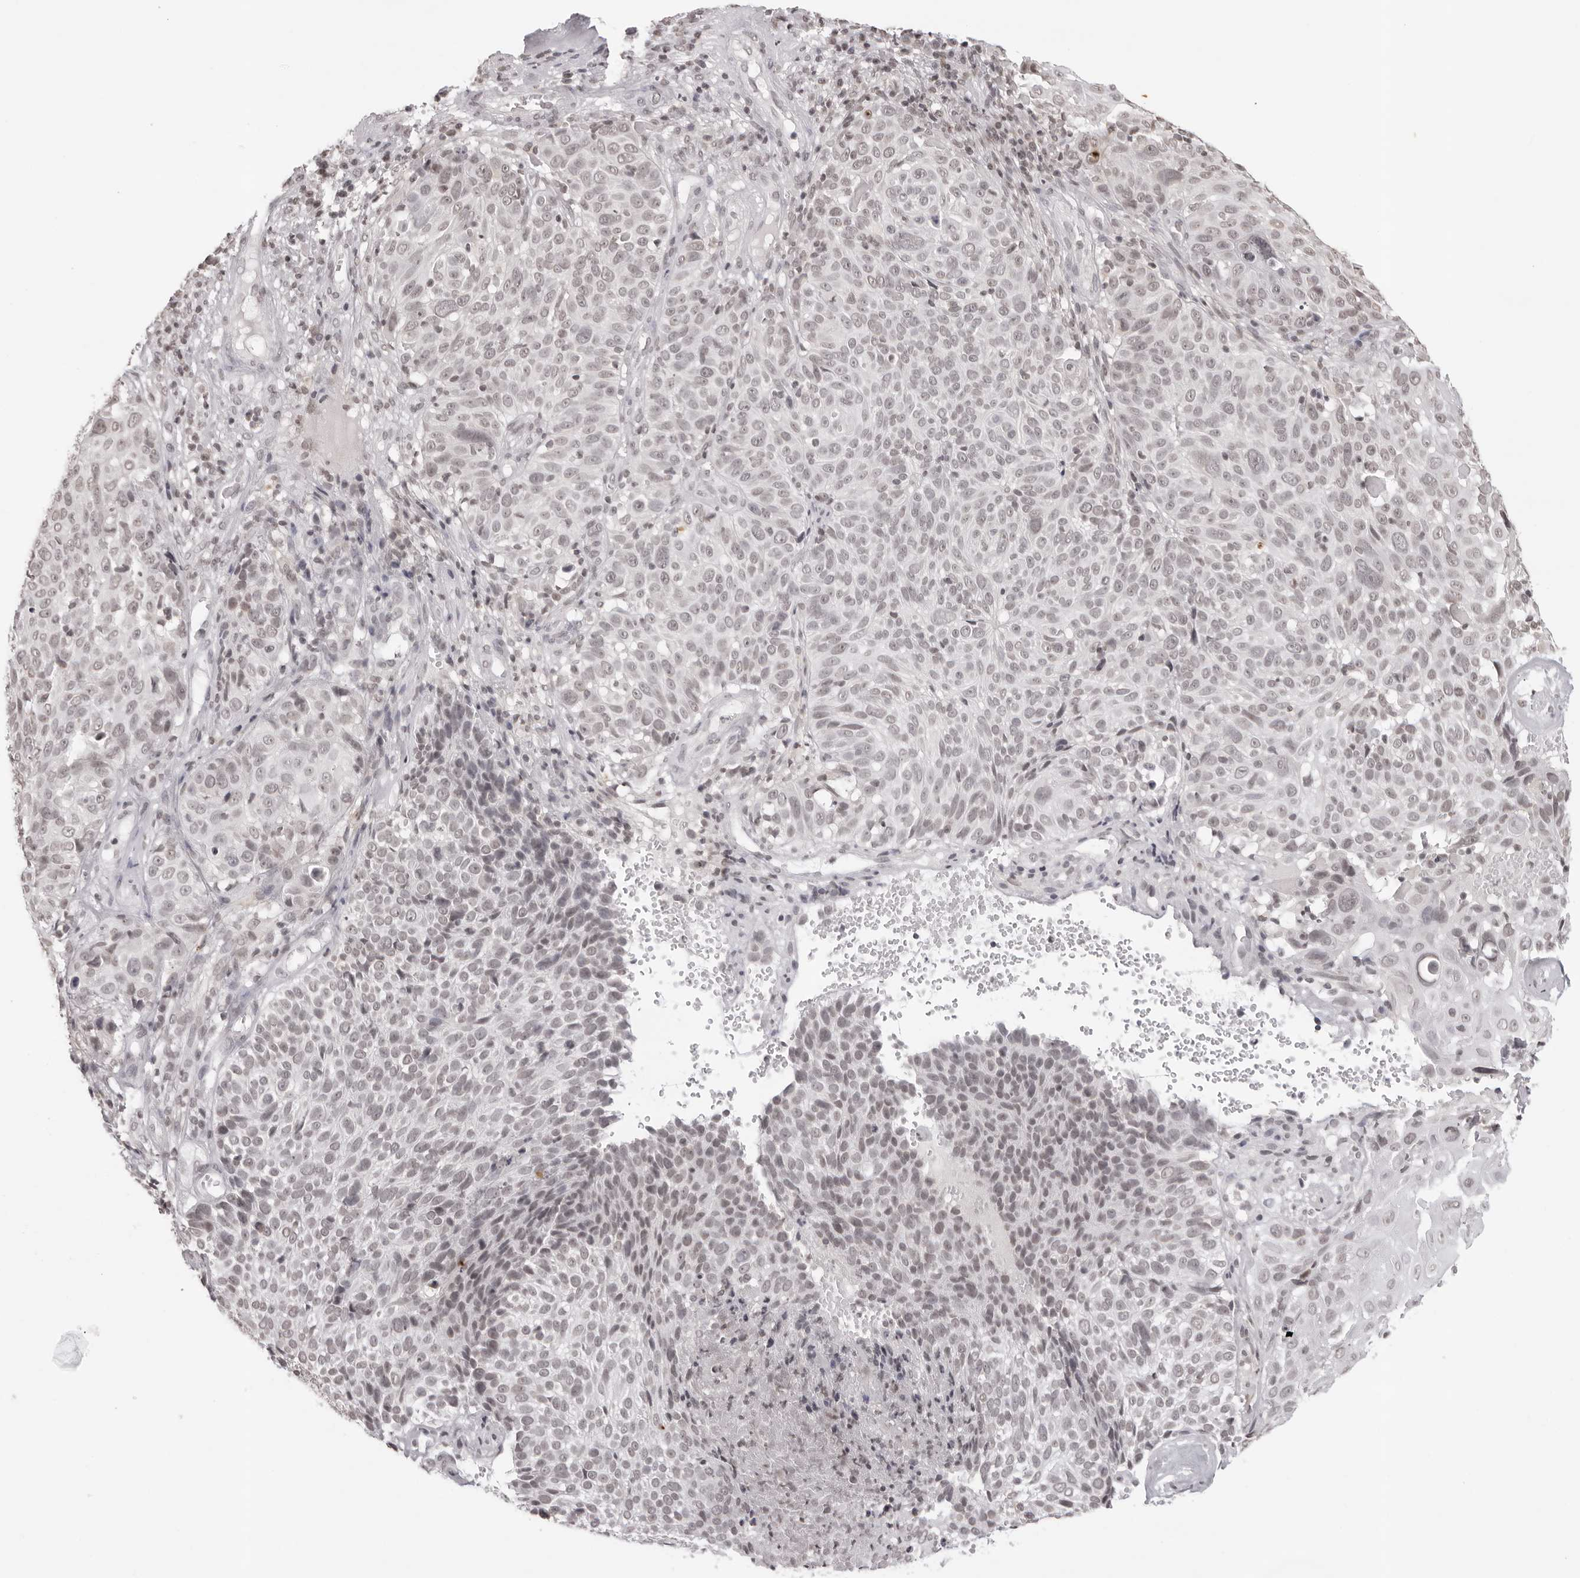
{"staining": {"intensity": "weak", "quantity": "25%-75%", "location": "nuclear"}, "tissue": "cervical cancer", "cell_type": "Tumor cells", "image_type": "cancer", "snomed": [{"axis": "morphology", "description": "Squamous cell carcinoma, NOS"}, {"axis": "topography", "description": "Cervix"}], "caption": "Brown immunohistochemical staining in squamous cell carcinoma (cervical) shows weak nuclear positivity in approximately 25%-75% of tumor cells.", "gene": "NTM", "patient": {"sex": "female", "age": 74}}